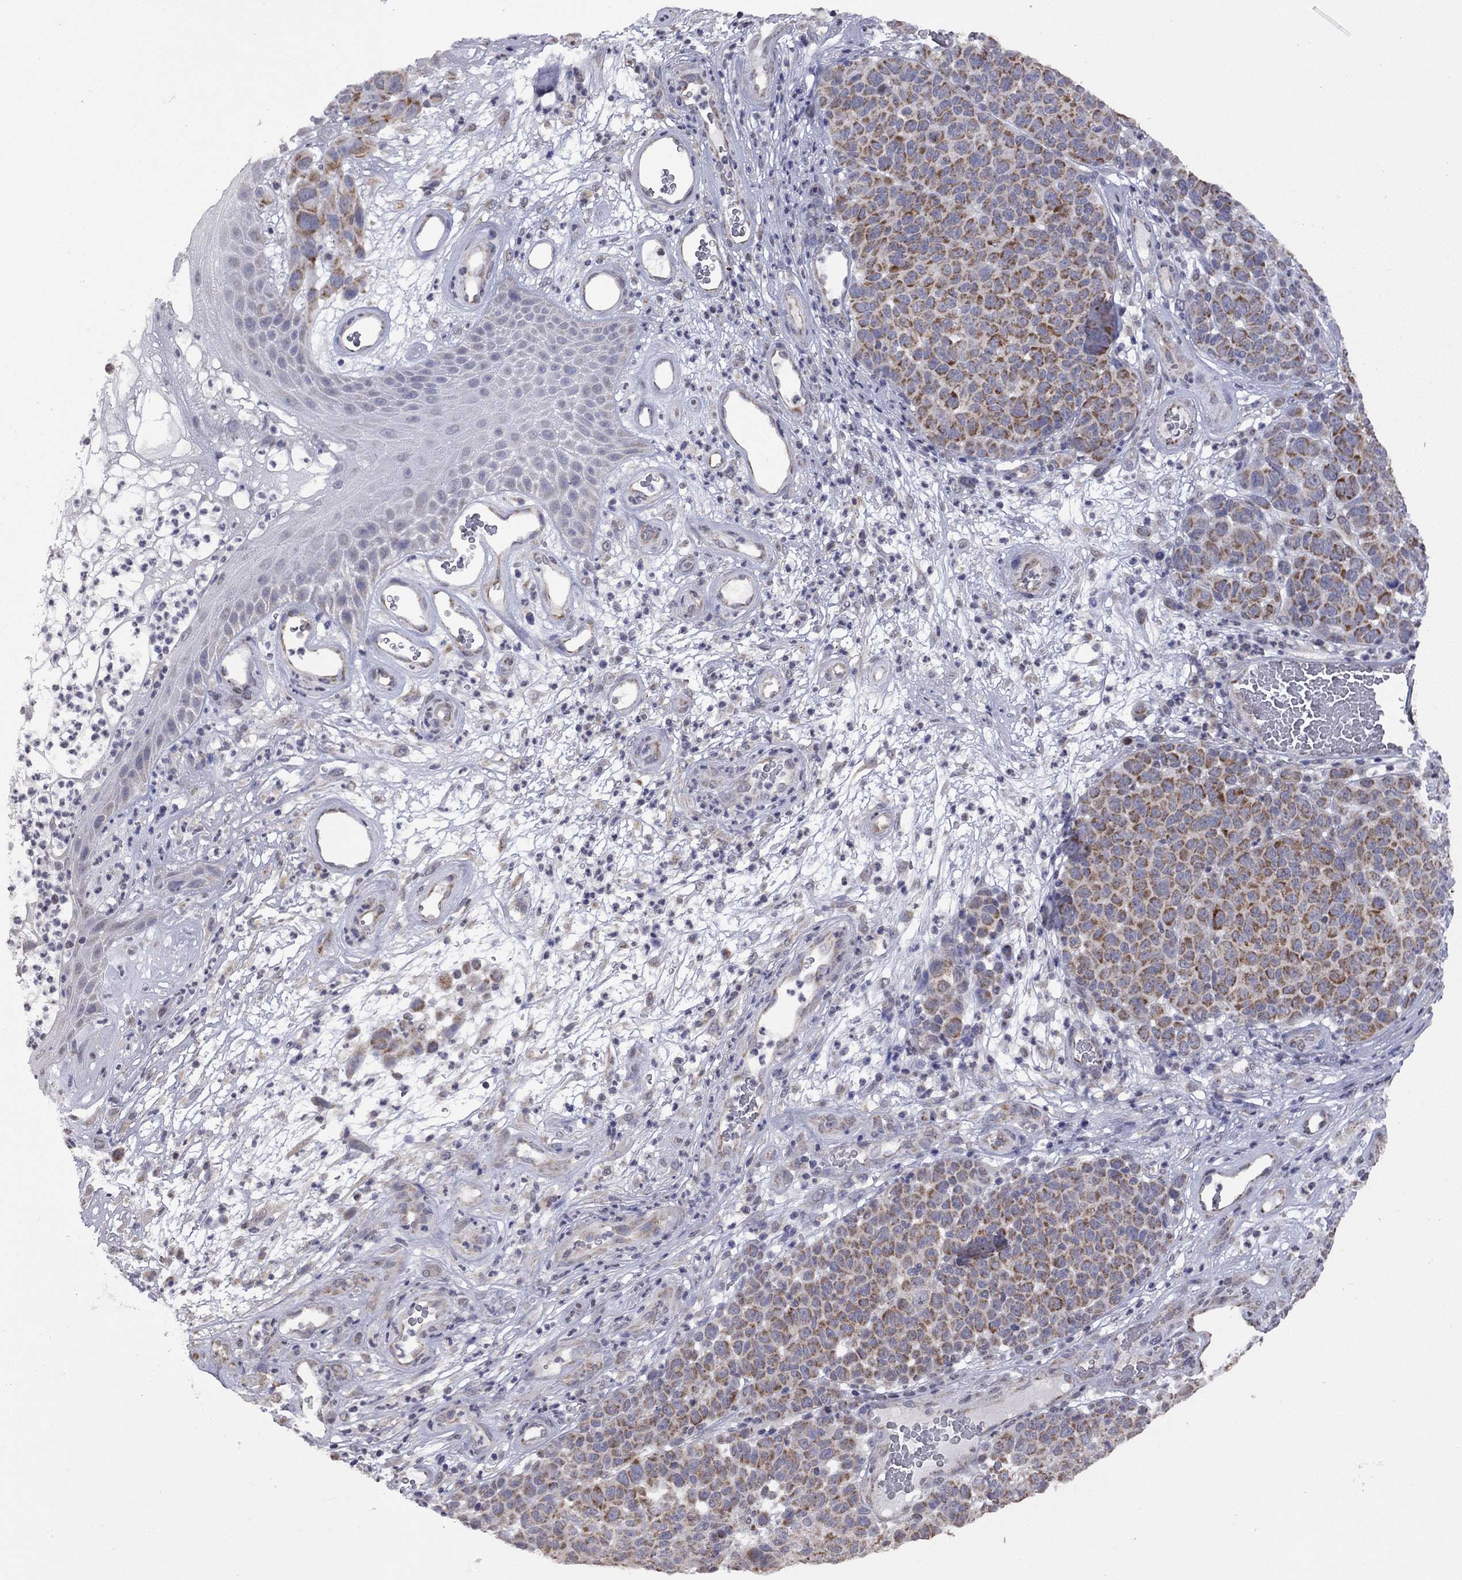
{"staining": {"intensity": "strong", "quantity": "25%-75%", "location": "cytoplasmic/membranous"}, "tissue": "melanoma", "cell_type": "Tumor cells", "image_type": "cancer", "snomed": [{"axis": "morphology", "description": "Malignant melanoma, NOS"}, {"axis": "topography", "description": "Skin"}], "caption": "Melanoma tissue shows strong cytoplasmic/membranous positivity in approximately 25%-75% of tumor cells, visualized by immunohistochemistry.", "gene": "NDUFB1", "patient": {"sex": "male", "age": 59}}